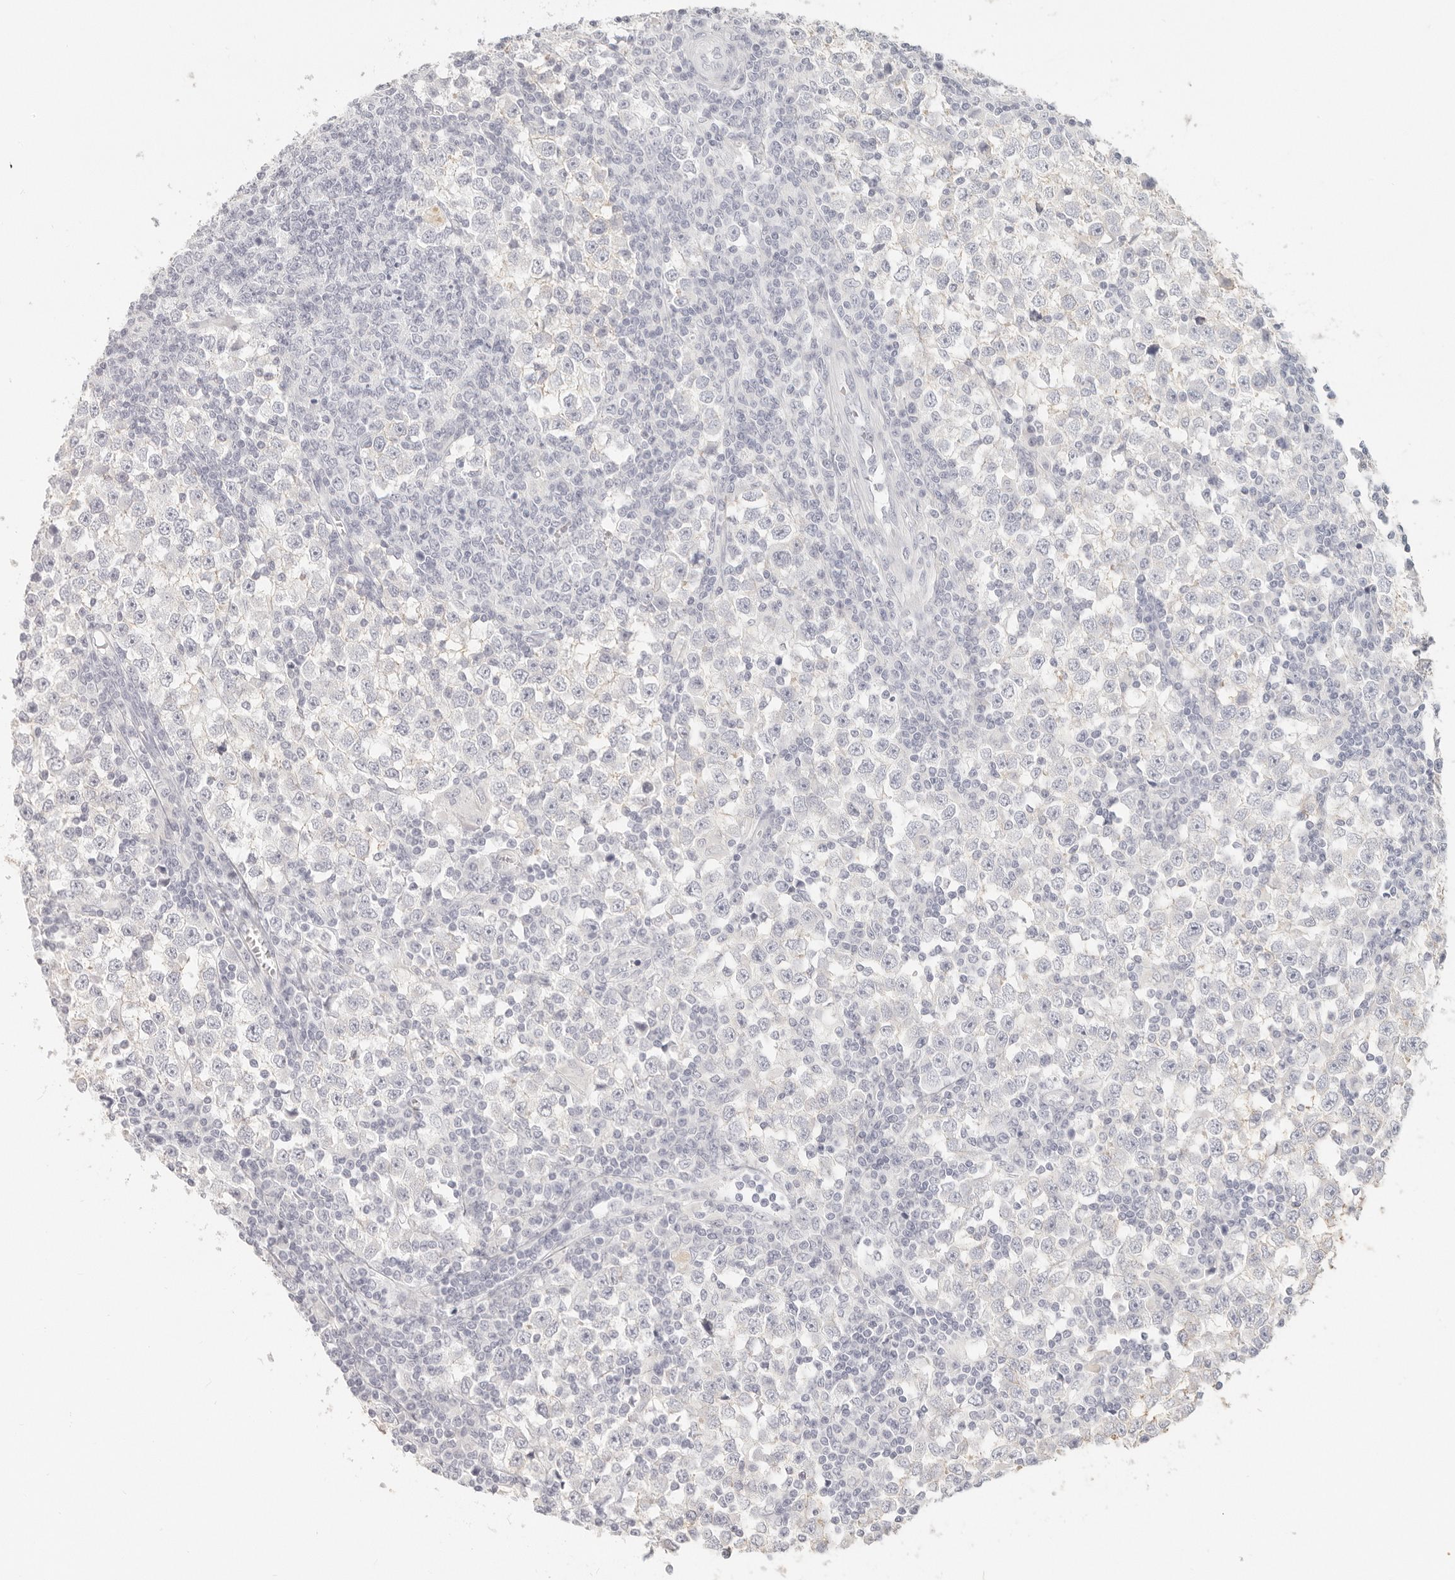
{"staining": {"intensity": "negative", "quantity": "none", "location": "none"}, "tissue": "testis cancer", "cell_type": "Tumor cells", "image_type": "cancer", "snomed": [{"axis": "morphology", "description": "Seminoma, NOS"}, {"axis": "topography", "description": "Testis"}], "caption": "DAB immunohistochemical staining of testis seminoma reveals no significant positivity in tumor cells.", "gene": "EPCAM", "patient": {"sex": "male", "age": 65}}